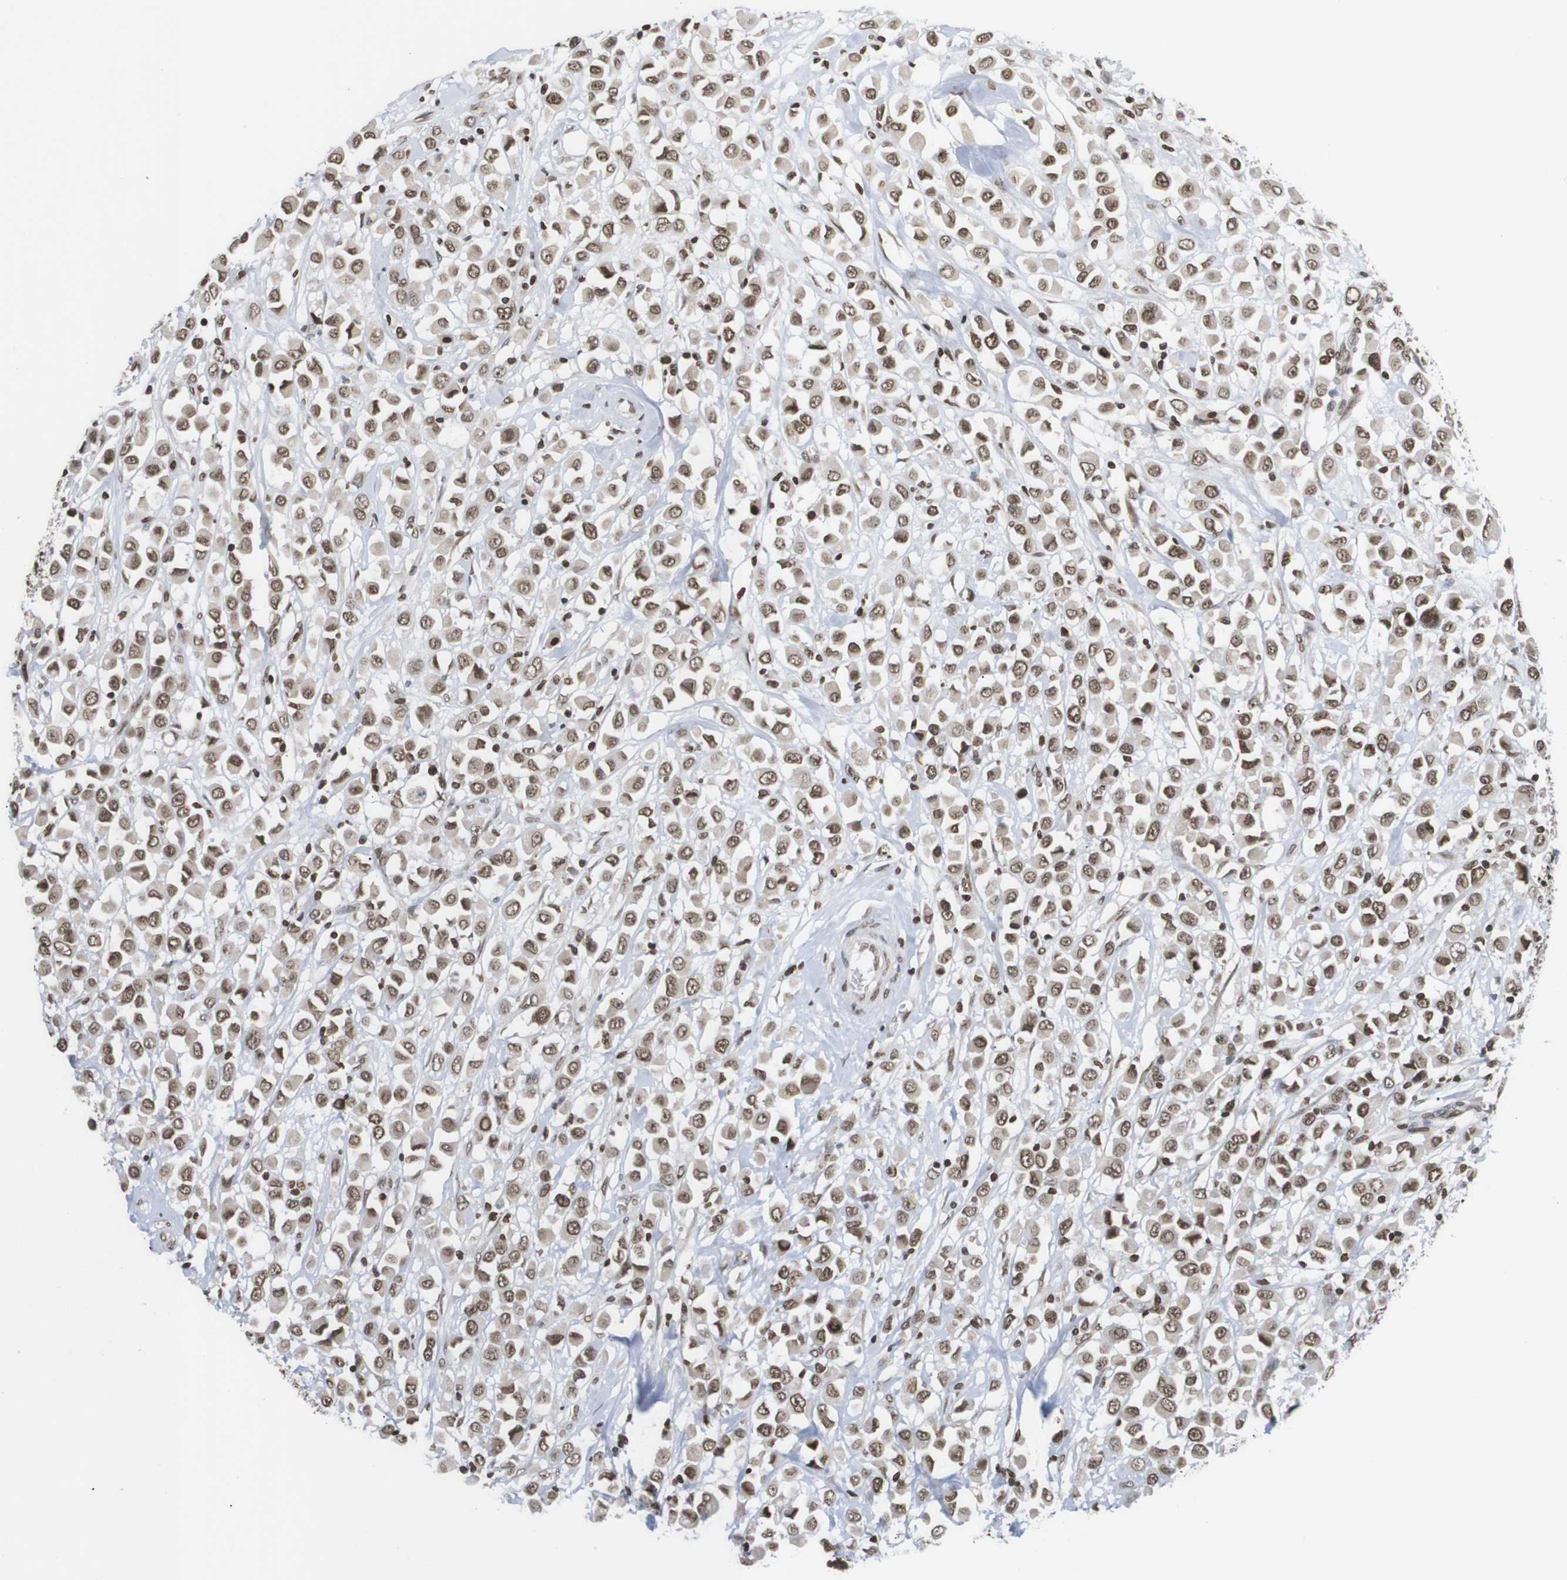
{"staining": {"intensity": "moderate", "quantity": ">75%", "location": "nuclear"}, "tissue": "breast cancer", "cell_type": "Tumor cells", "image_type": "cancer", "snomed": [{"axis": "morphology", "description": "Duct carcinoma"}, {"axis": "topography", "description": "Breast"}], "caption": "An immunohistochemistry (IHC) histopathology image of tumor tissue is shown. Protein staining in brown highlights moderate nuclear positivity in breast cancer within tumor cells. The staining was performed using DAB (3,3'-diaminobenzidine), with brown indicating positive protein expression. Nuclei are stained blue with hematoxylin.", "gene": "ETV5", "patient": {"sex": "female", "age": 61}}